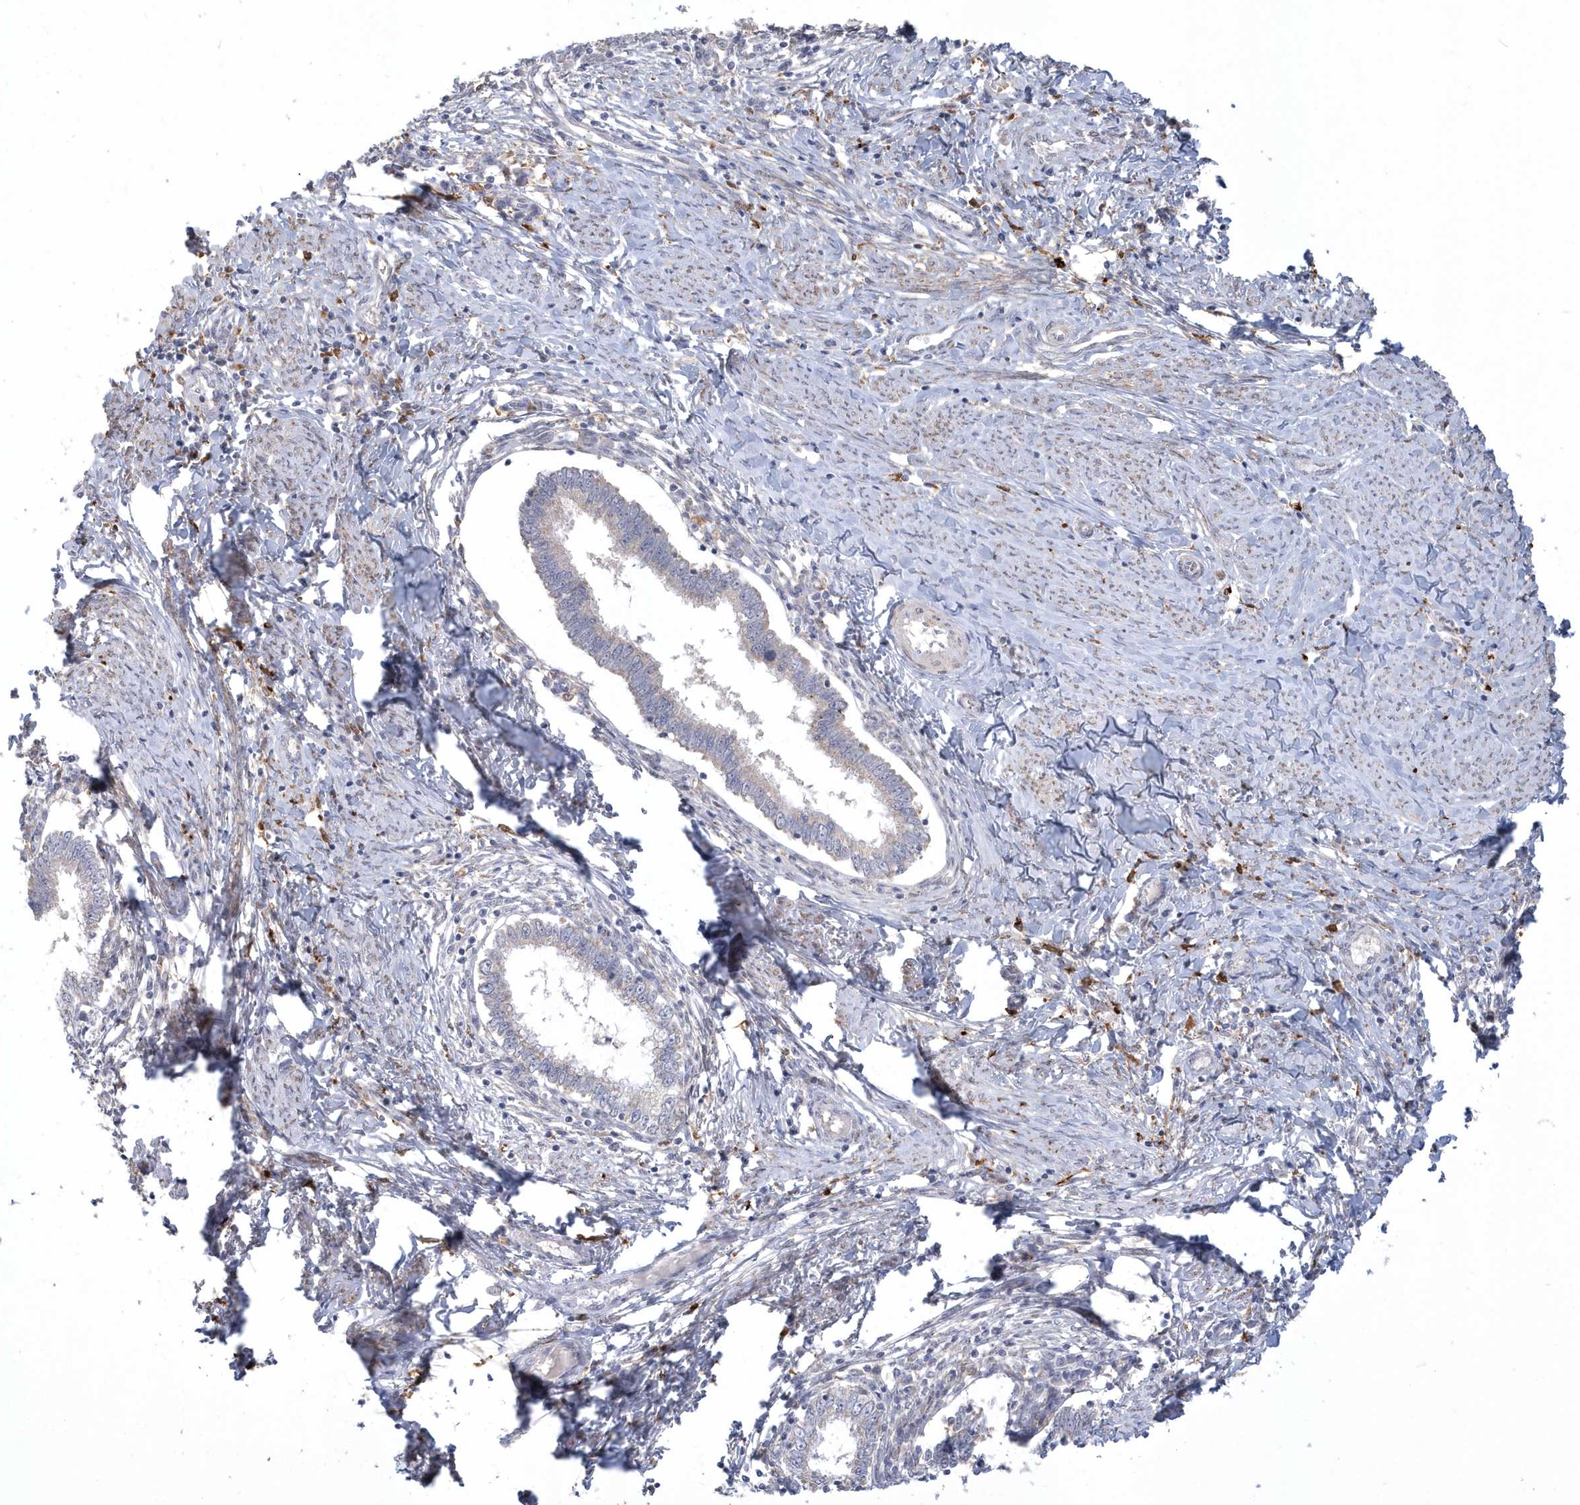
{"staining": {"intensity": "negative", "quantity": "none", "location": "none"}, "tissue": "cervical cancer", "cell_type": "Tumor cells", "image_type": "cancer", "snomed": [{"axis": "morphology", "description": "Adenocarcinoma, NOS"}, {"axis": "topography", "description": "Cervix"}], "caption": "Immunohistochemistry image of cervical cancer stained for a protein (brown), which shows no staining in tumor cells.", "gene": "TSPEAR", "patient": {"sex": "female", "age": 36}}